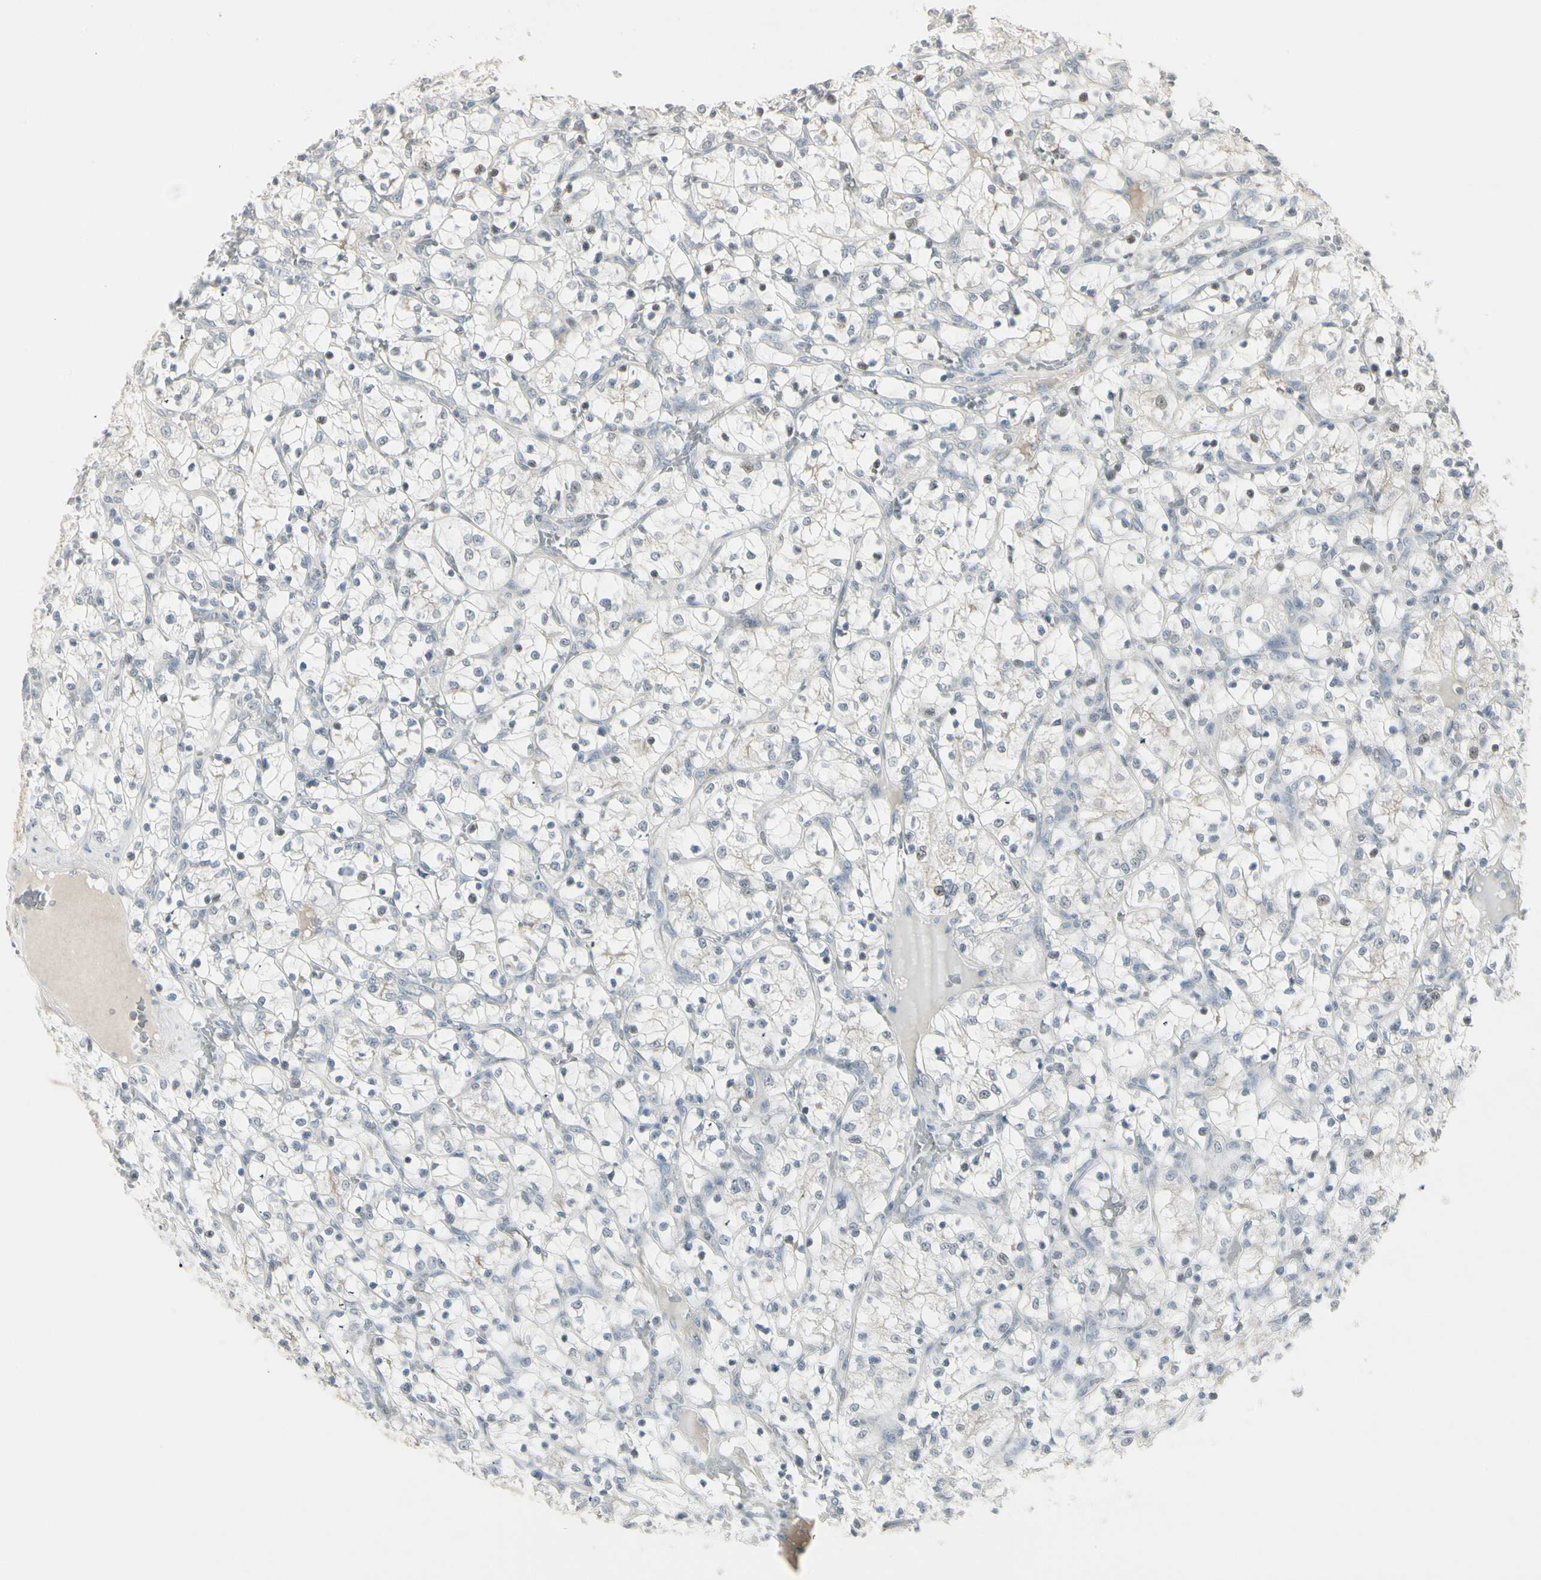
{"staining": {"intensity": "negative", "quantity": "none", "location": "none"}, "tissue": "renal cancer", "cell_type": "Tumor cells", "image_type": "cancer", "snomed": [{"axis": "morphology", "description": "Adenocarcinoma, NOS"}, {"axis": "topography", "description": "Kidney"}], "caption": "Protein analysis of renal cancer displays no significant positivity in tumor cells.", "gene": "DMPK", "patient": {"sex": "female", "age": 69}}